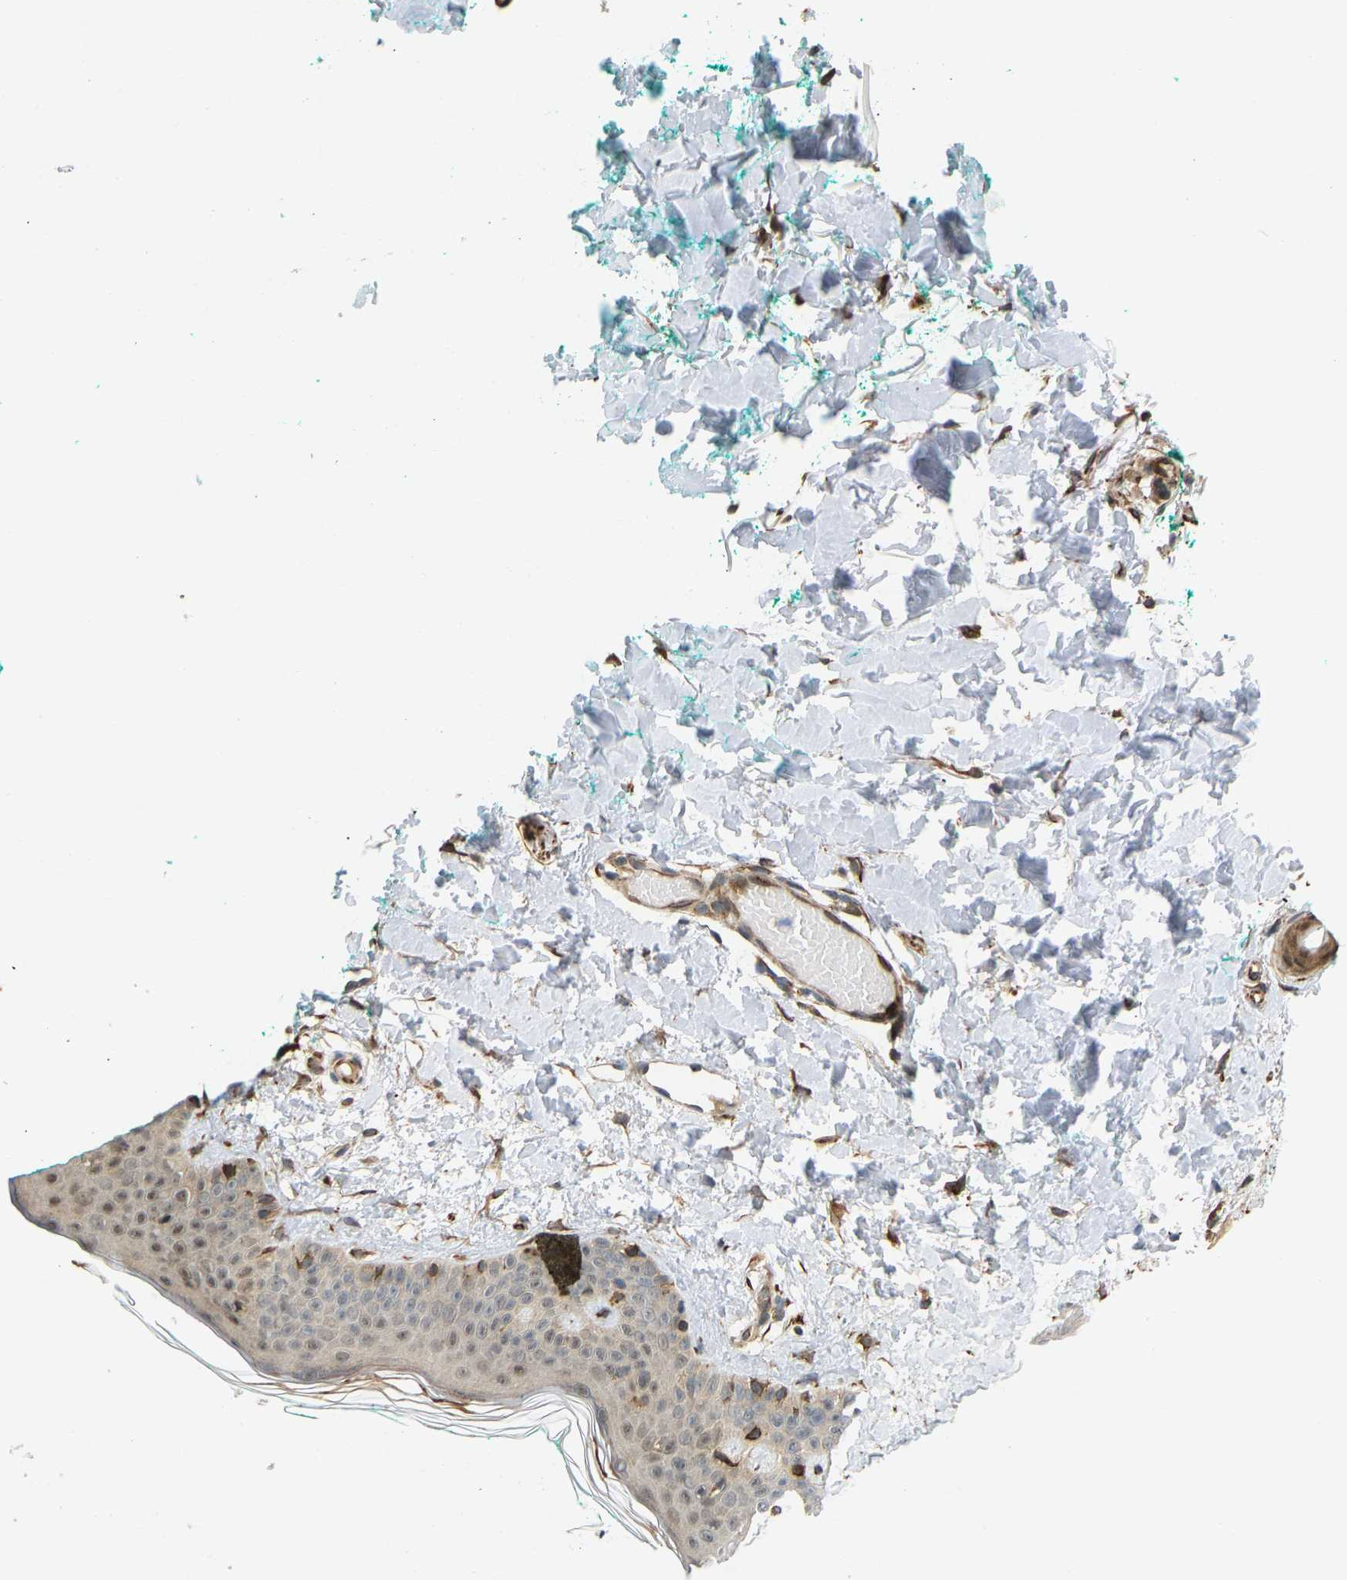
{"staining": {"intensity": "moderate", "quantity": ">75%", "location": "cytoplasmic/membranous"}, "tissue": "skin", "cell_type": "Fibroblasts", "image_type": "normal", "snomed": [{"axis": "morphology", "description": "Normal tissue, NOS"}, {"axis": "topography", "description": "Skin"}], "caption": "This is an image of immunohistochemistry staining of unremarkable skin, which shows moderate positivity in the cytoplasmic/membranous of fibroblasts.", "gene": "BAG1", "patient": {"sex": "male", "age": 30}}